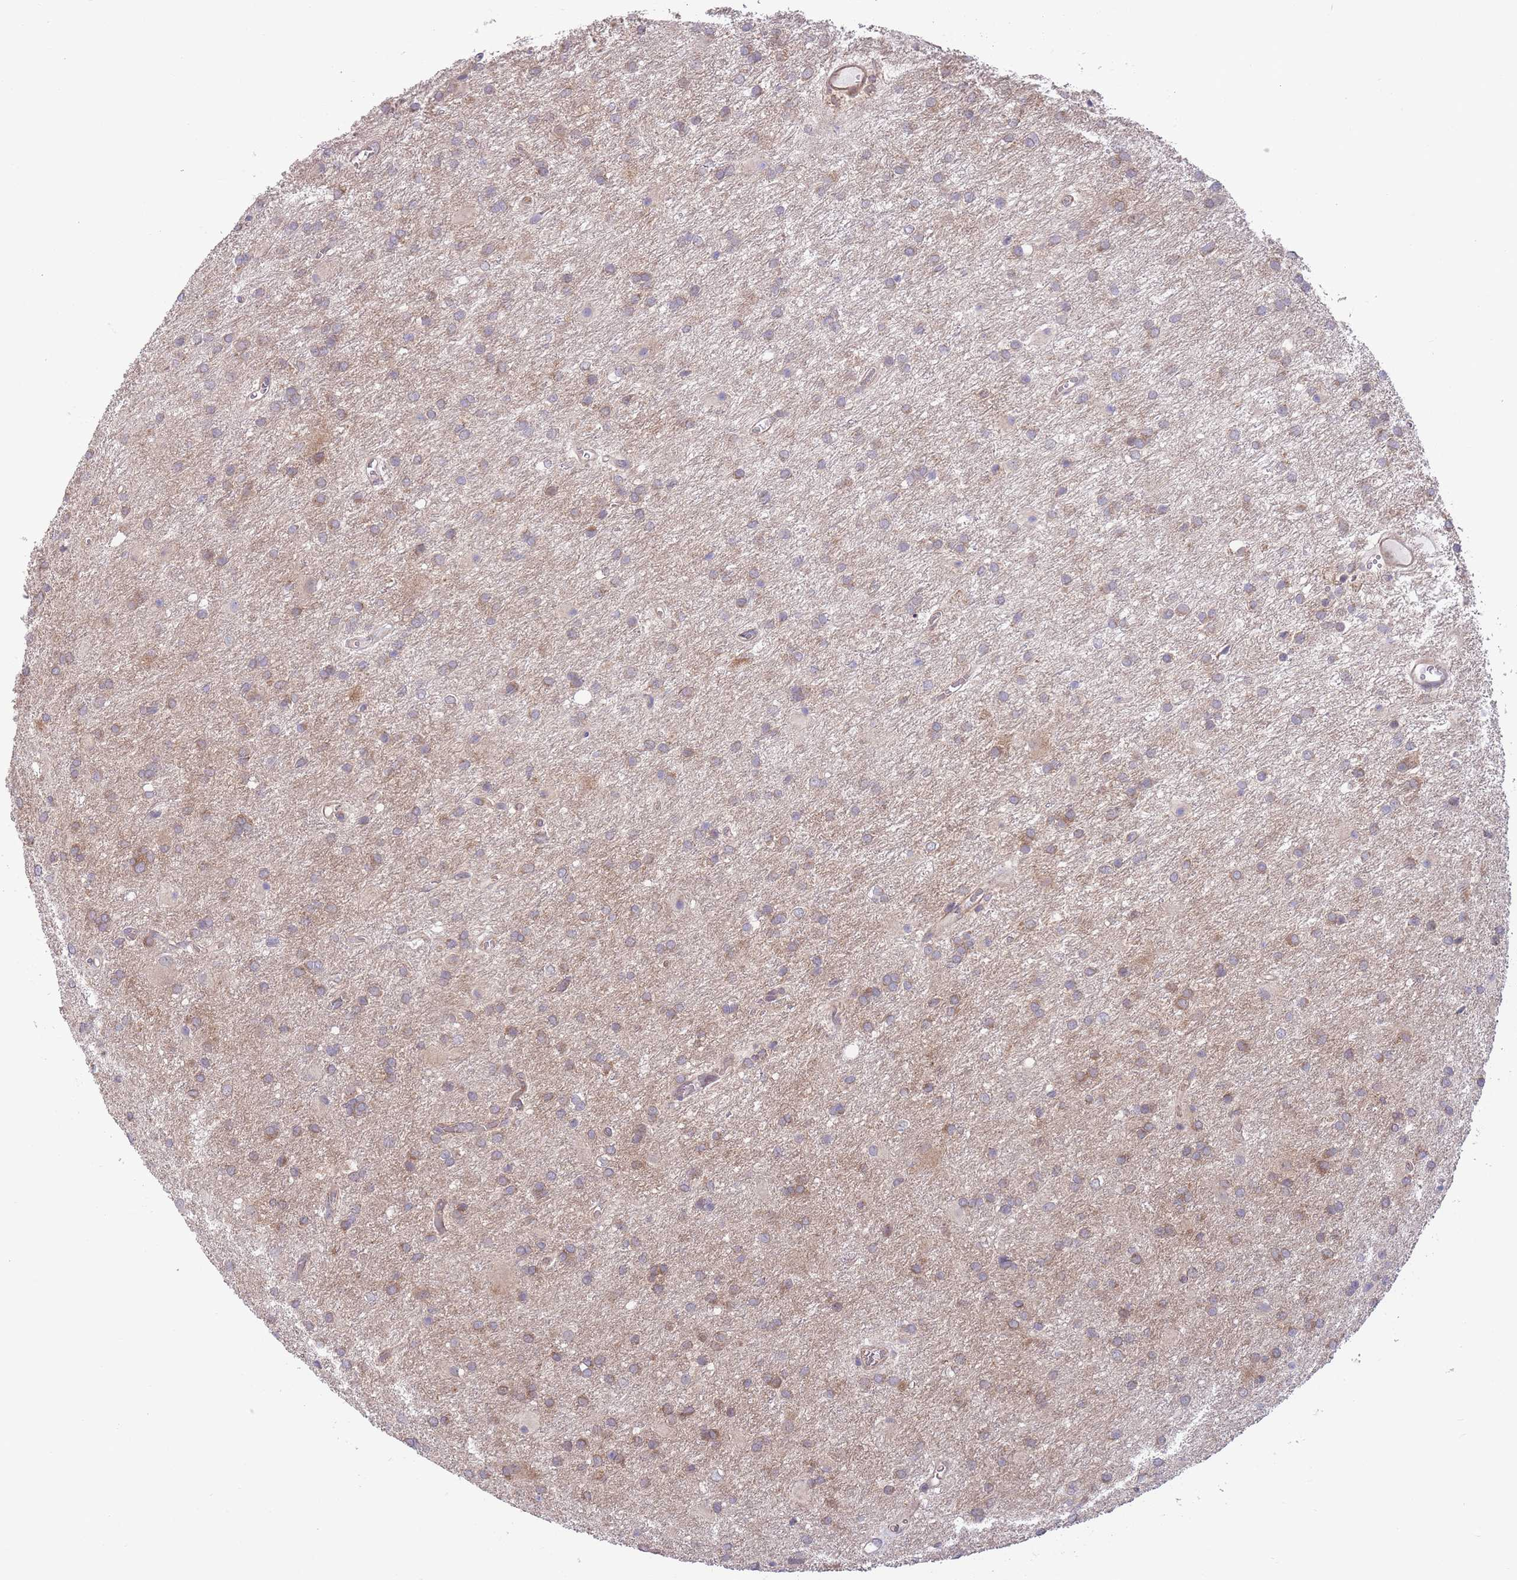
{"staining": {"intensity": "moderate", "quantity": "25%-75%", "location": "cytoplasmic/membranous"}, "tissue": "glioma", "cell_type": "Tumor cells", "image_type": "cancer", "snomed": [{"axis": "morphology", "description": "Glioma, malignant, High grade"}, {"axis": "topography", "description": "Brain"}], "caption": "Protein staining displays moderate cytoplasmic/membranous expression in approximately 25%-75% of tumor cells in glioma. (Stains: DAB in brown, nuclei in blue, Microscopy: brightfield microscopy at high magnification).", "gene": "ALS2CL", "patient": {"sex": "female", "age": 50}}